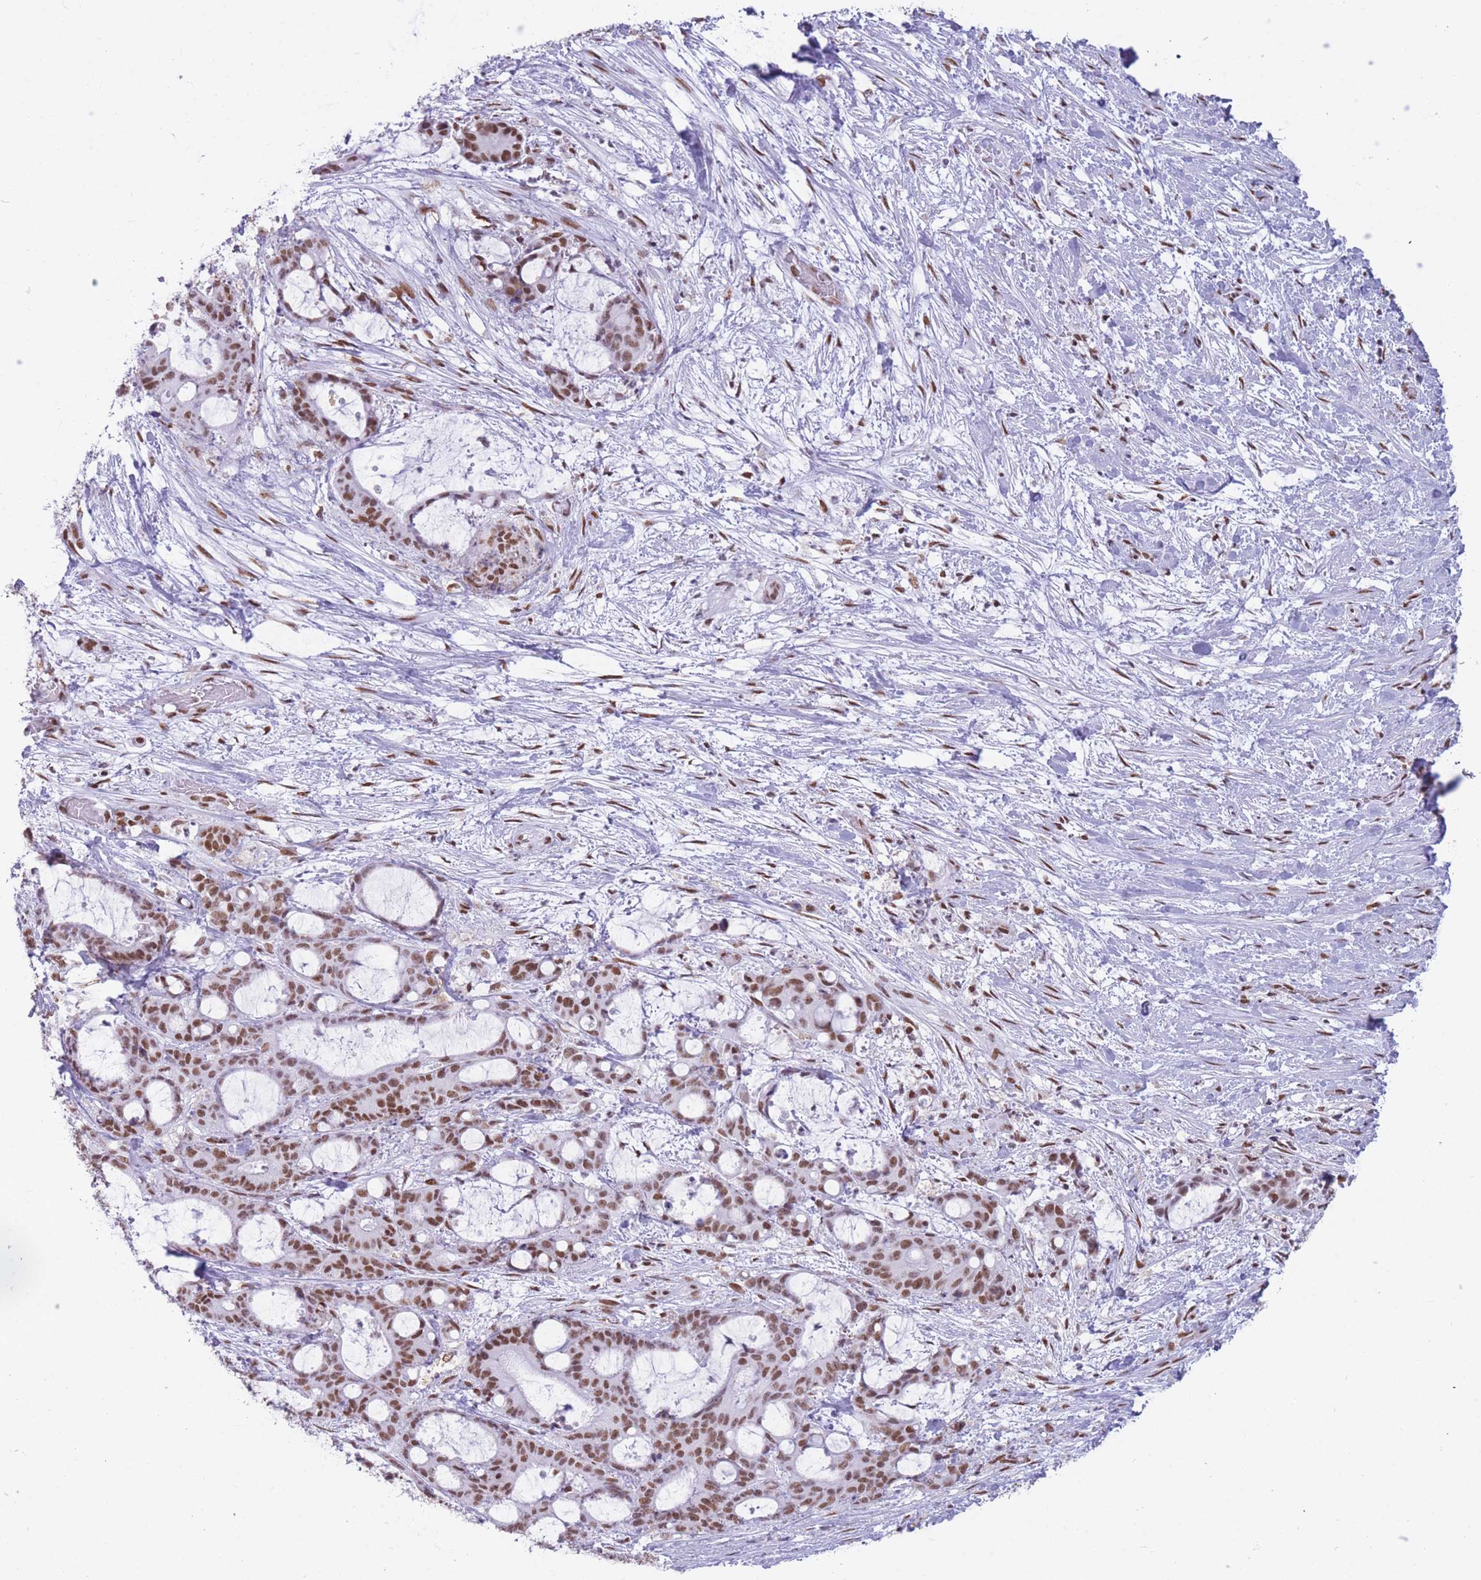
{"staining": {"intensity": "strong", "quantity": ">75%", "location": "nuclear"}, "tissue": "liver cancer", "cell_type": "Tumor cells", "image_type": "cancer", "snomed": [{"axis": "morphology", "description": "Normal tissue, NOS"}, {"axis": "morphology", "description": "Cholangiocarcinoma"}, {"axis": "topography", "description": "Liver"}, {"axis": "topography", "description": "Peripheral nerve tissue"}], "caption": "Cholangiocarcinoma (liver) tissue displays strong nuclear expression in about >75% of tumor cells", "gene": "HNRNPUL1", "patient": {"sex": "female", "age": 73}}